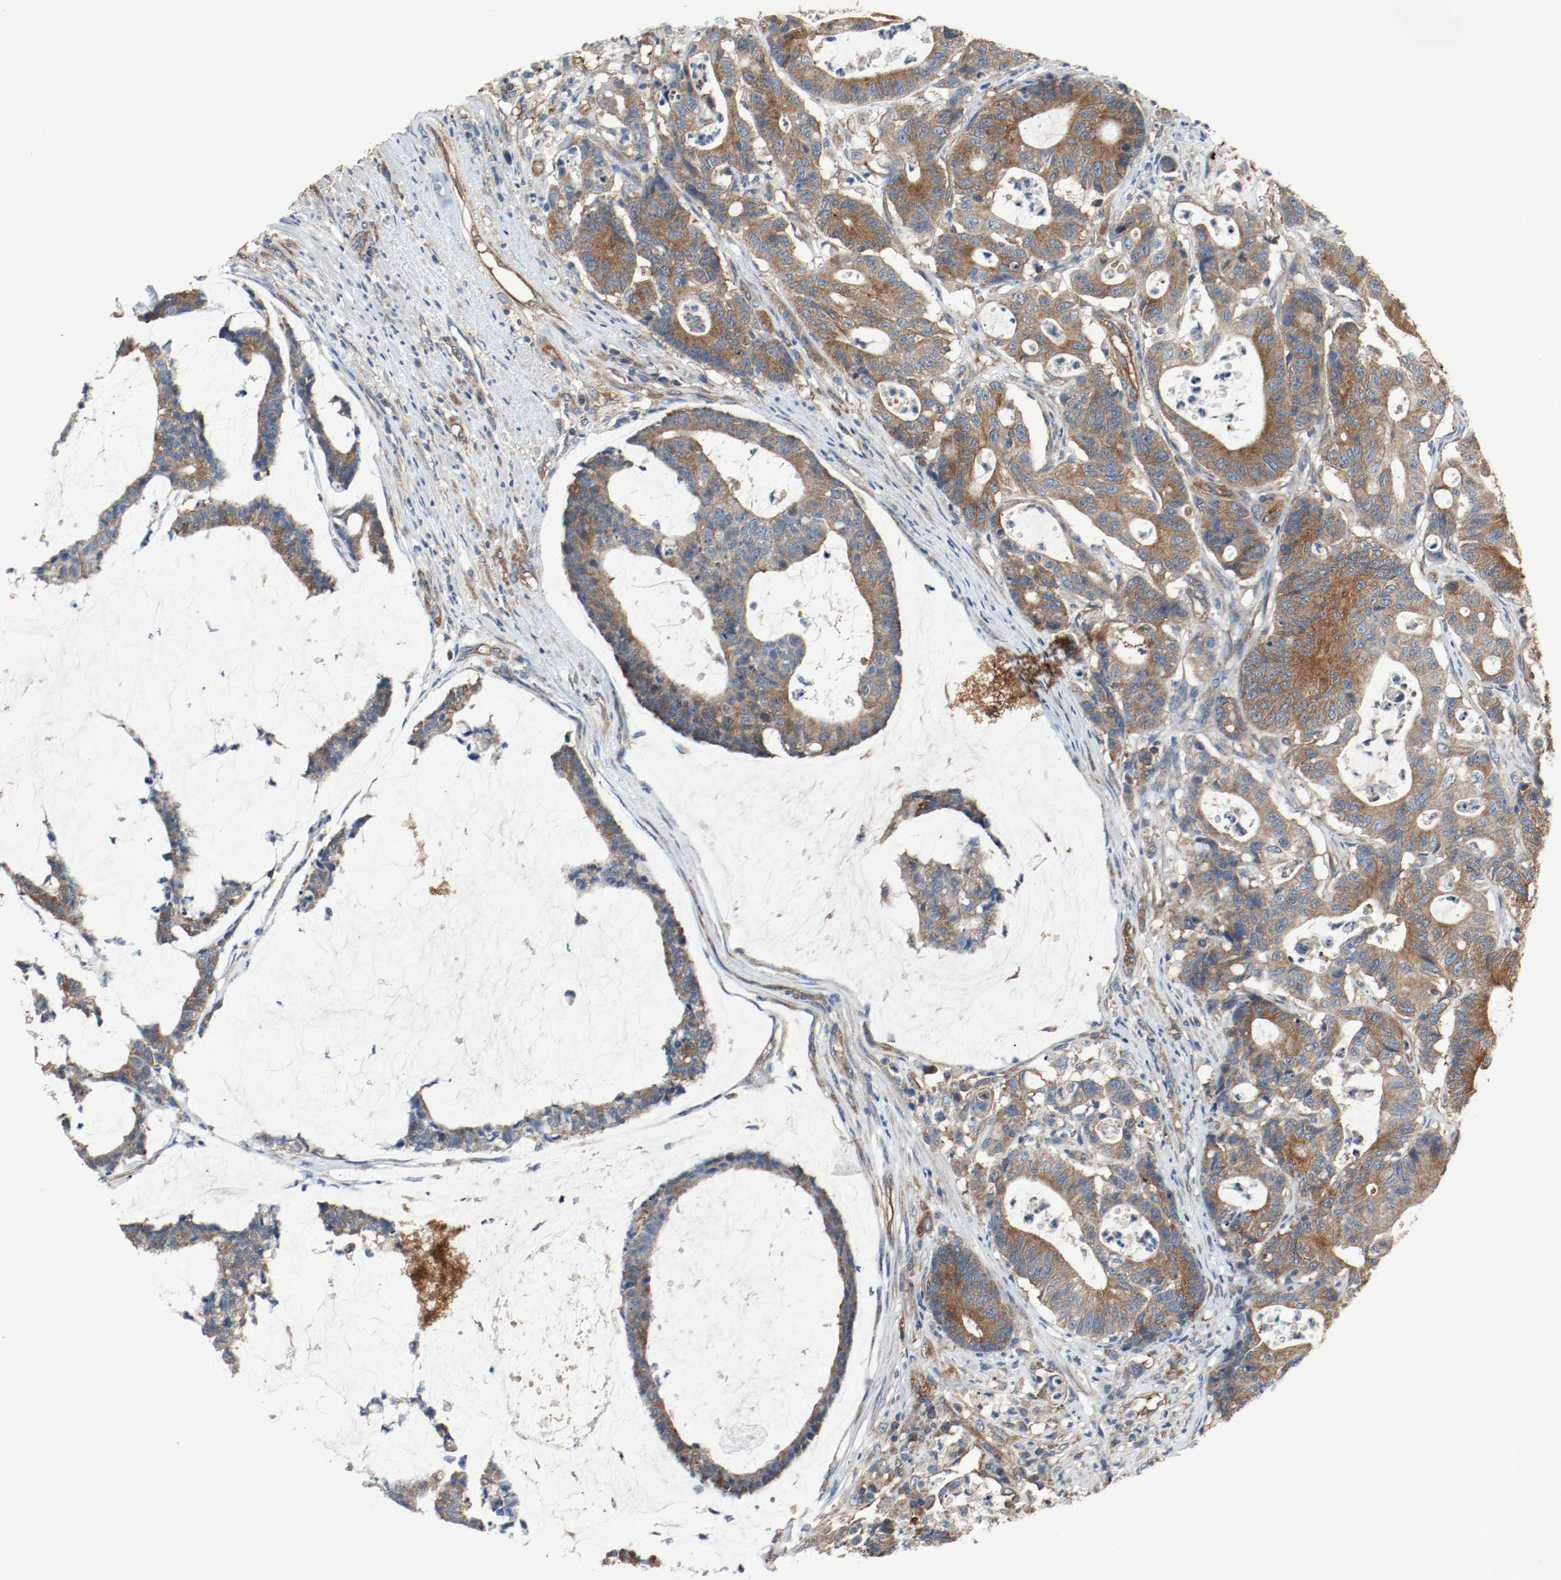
{"staining": {"intensity": "moderate", "quantity": ">75%", "location": "cytoplasmic/membranous"}, "tissue": "colorectal cancer", "cell_type": "Tumor cells", "image_type": "cancer", "snomed": [{"axis": "morphology", "description": "Adenocarcinoma, NOS"}, {"axis": "topography", "description": "Colon"}], "caption": "This image demonstrates IHC staining of human colorectal adenocarcinoma, with medium moderate cytoplasmic/membranous positivity in approximately >75% of tumor cells.", "gene": "TUBA3D", "patient": {"sex": "female", "age": 84}}